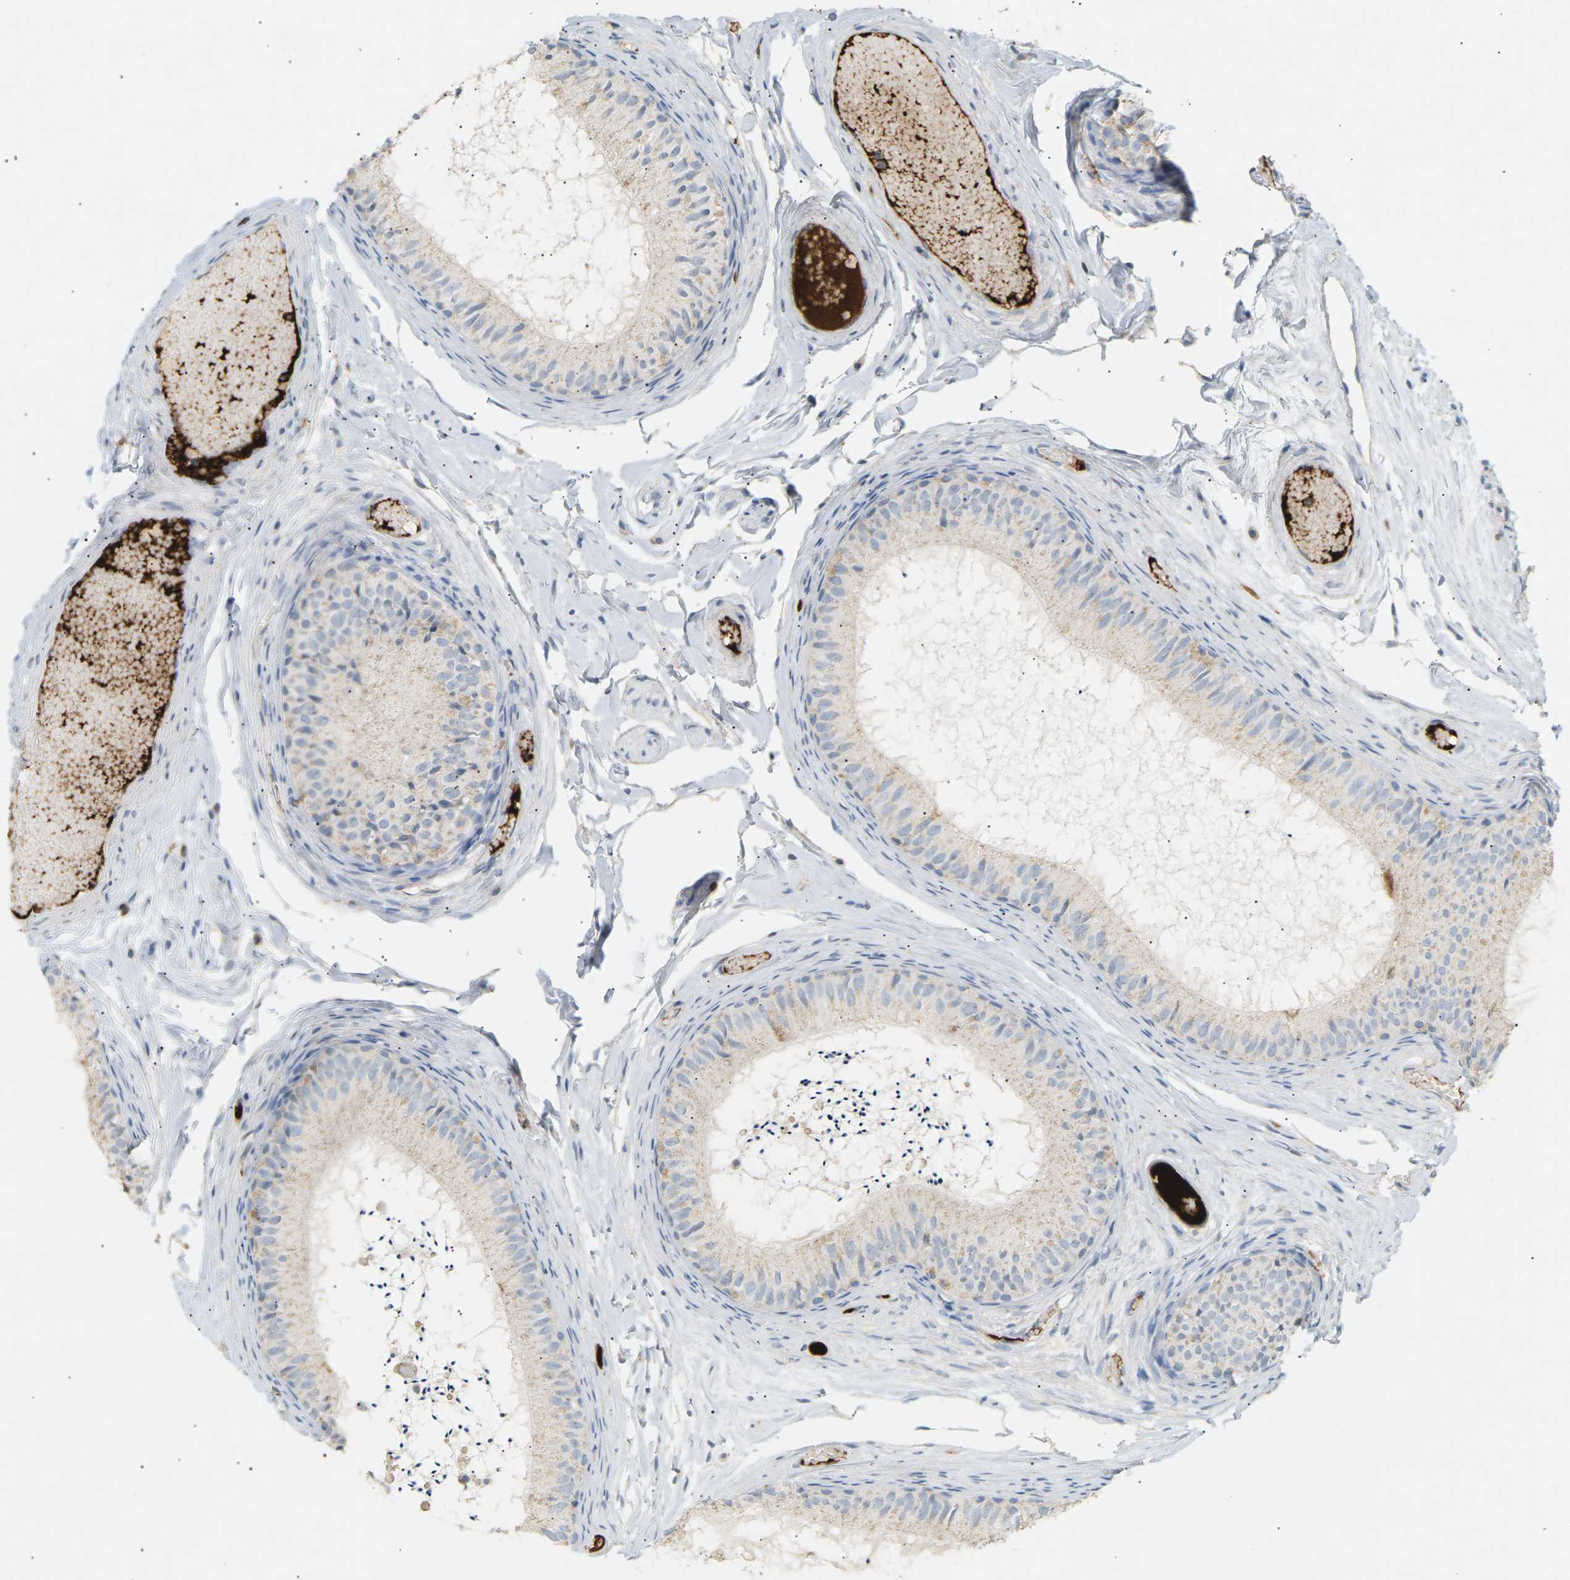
{"staining": {"intensity": "weak", "quantity": "<25%", "location": "cytoplasmic/membranous"}, "tissue": "epididymis", "cell_type": "Glandular cells", "image_type": "normal", "snomed": [{"axis": "morphology", "description": "Normal tissue, NOS"}, {"axis": "topography", "description": "Epididymis"}], "caption": "Photomicrograph shows no protein expression in glandular cells of unremarkable epididymis.", "gene": "LIME1", "patient": {"sex": "male", "age": 46}}